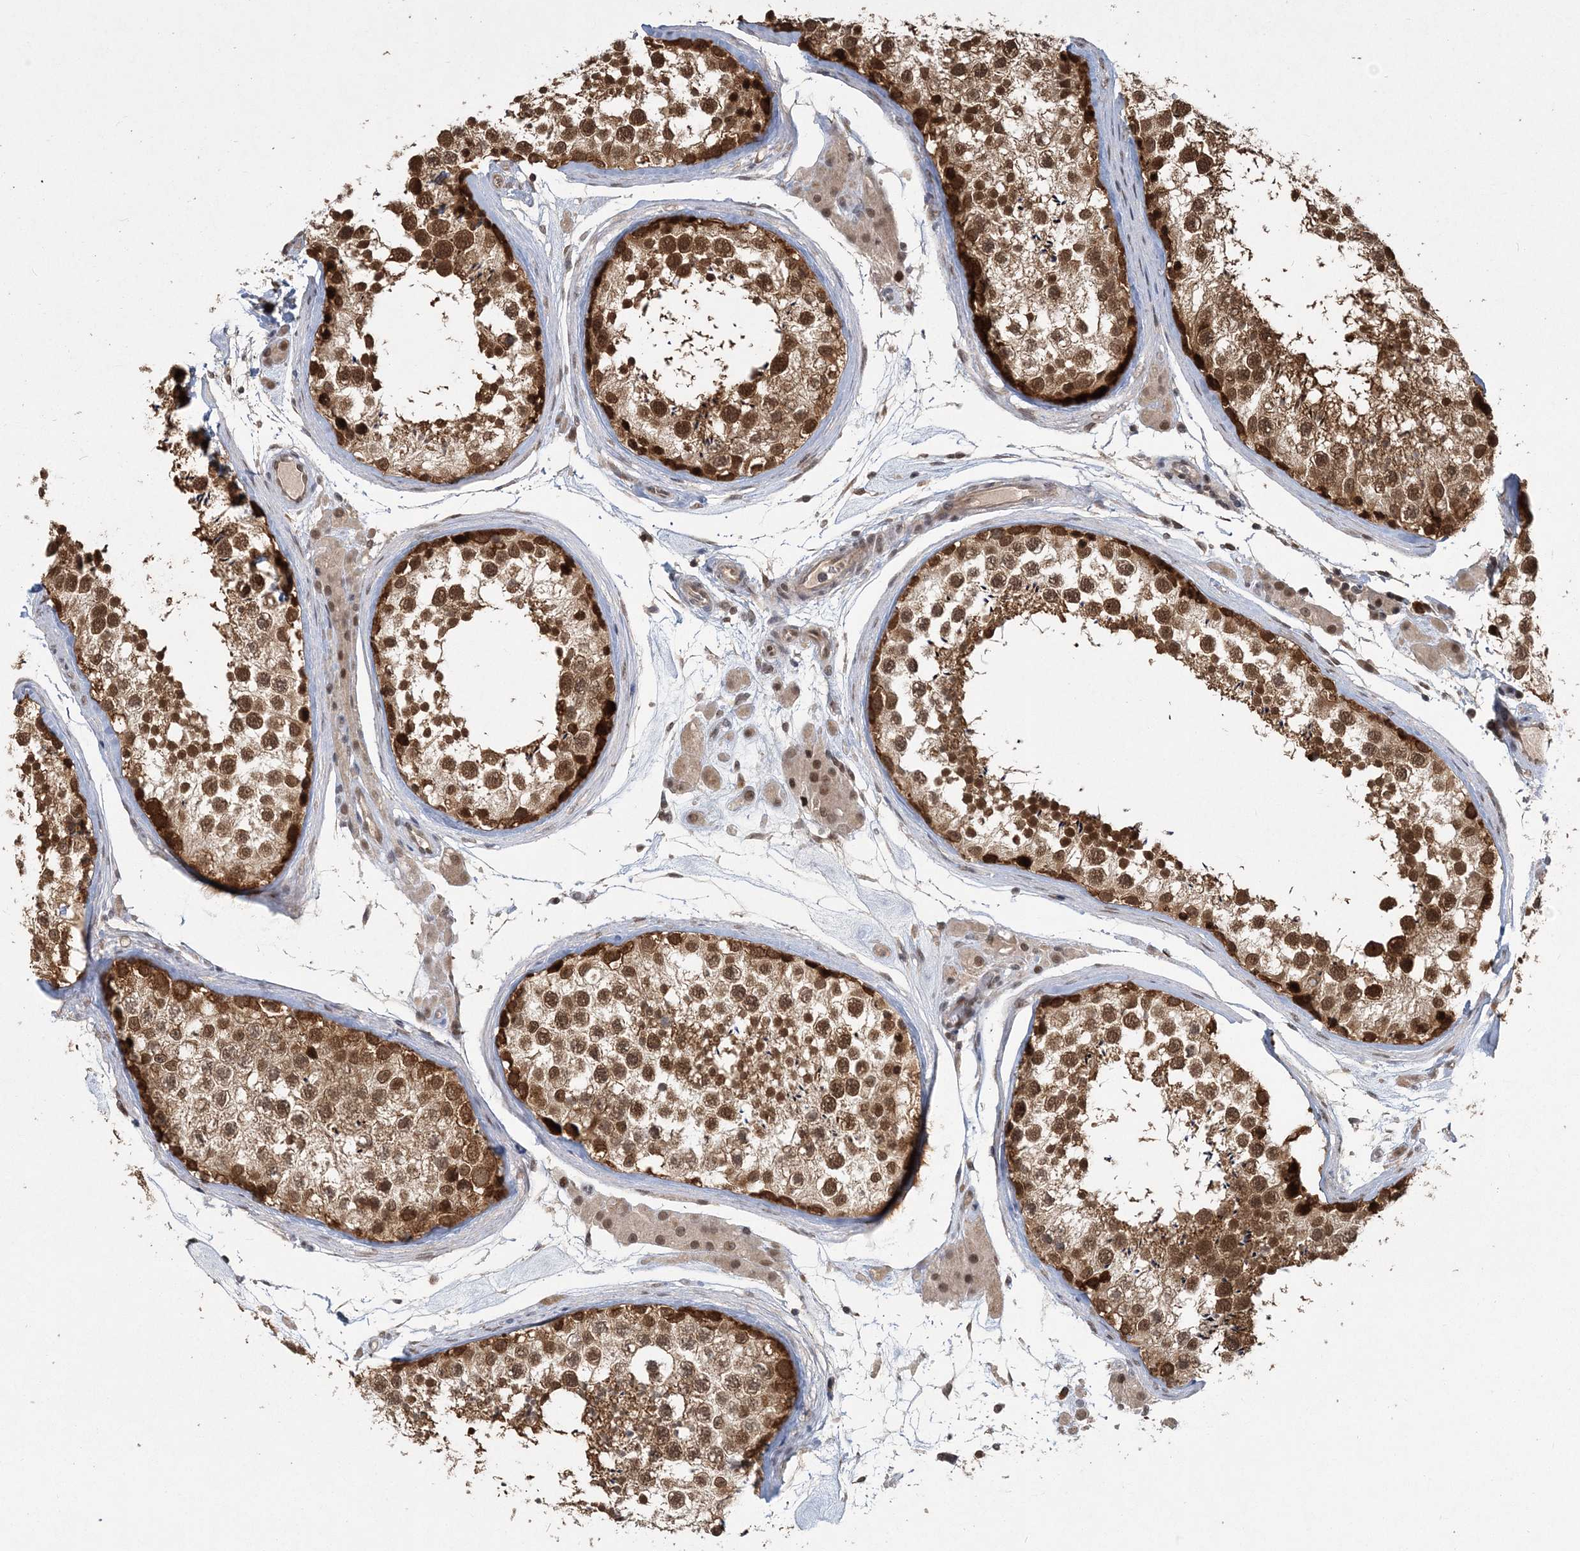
{"staining": {"intensity": "strong", "quantity": ">75%", "location": "cytoplasmic/membranous,nuclear"}, "tissue": "testis", "cell_type": "Cells in seminiferous ducts", "image_type": "normal", "snomed": [{"axis": "morphology", "description": "Normal tissue, NOS"}, {"axis": "topography", "description": "Testis"}], "caption": "A micrograph of human testis stained for a protein demonstrates strong cytoplasmic/membranous,nuclear brown staining in cells in seminiferous ducts. (IHC, brightfield microscopy, high magnification).", "gene": "COPS7B", "patient": {"sex": "male", "age": 46}}